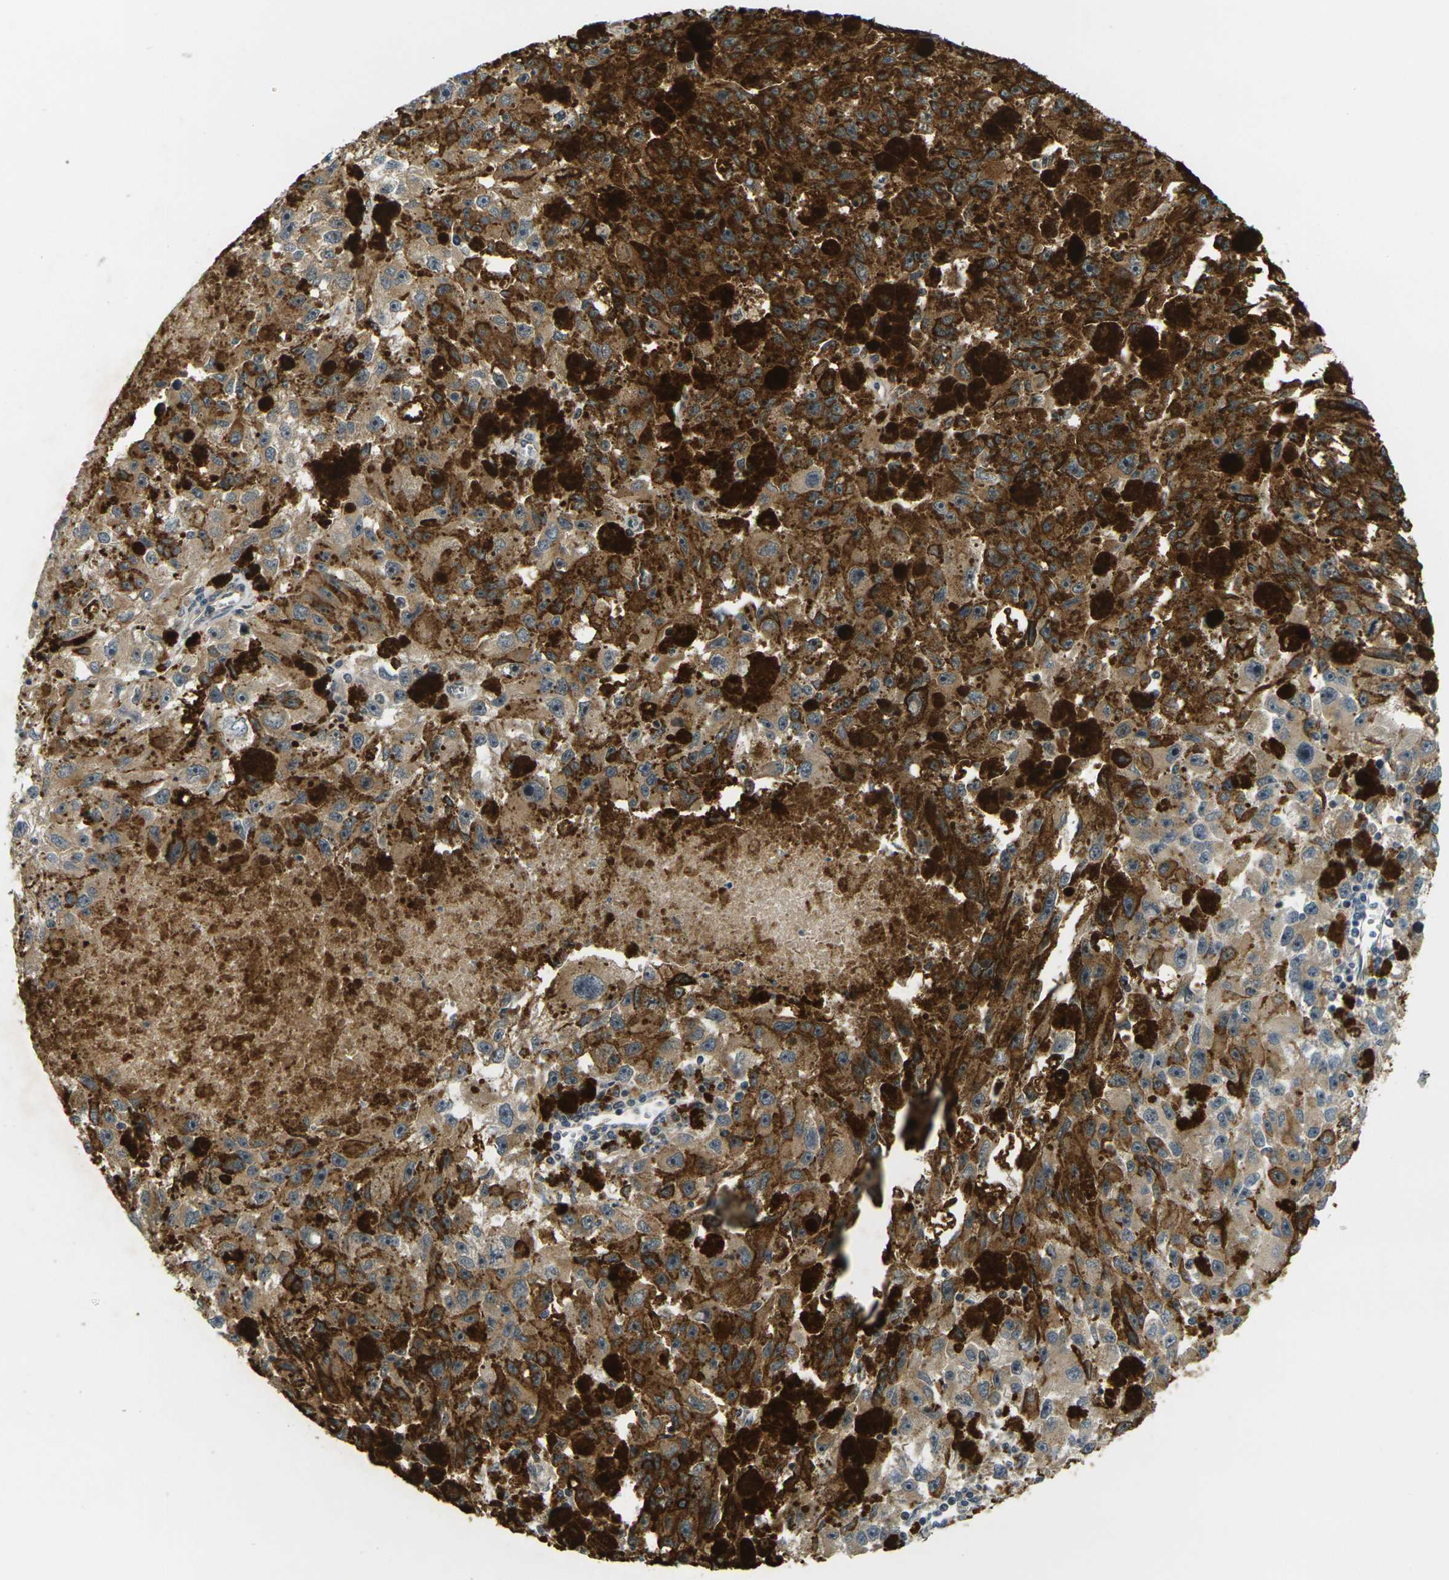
{"staining": {"intensity": "moderate", "quantity": ">75%", "location": "cytoplasmic/membranous"}, "tissue": "melanoma", "cell_type": "Tumor cells", "image_type": "cancer", "snomed": [{"axis": "morphology", "description": "Malignant melanoma in situ"}, {"axis": "morphology", "description": "Malignant melanoma, NOS"}, {"axis": "topography", "description": "Skin"}], "caption": "Human malignant melanoma in situ stained for a protein (brown) shows moderate cytoplasmic/membranous positive positivity in approximately >75% of tumor cells.", "gene": "KLHL8", "patient": {"sex": "female", "age": 88}}